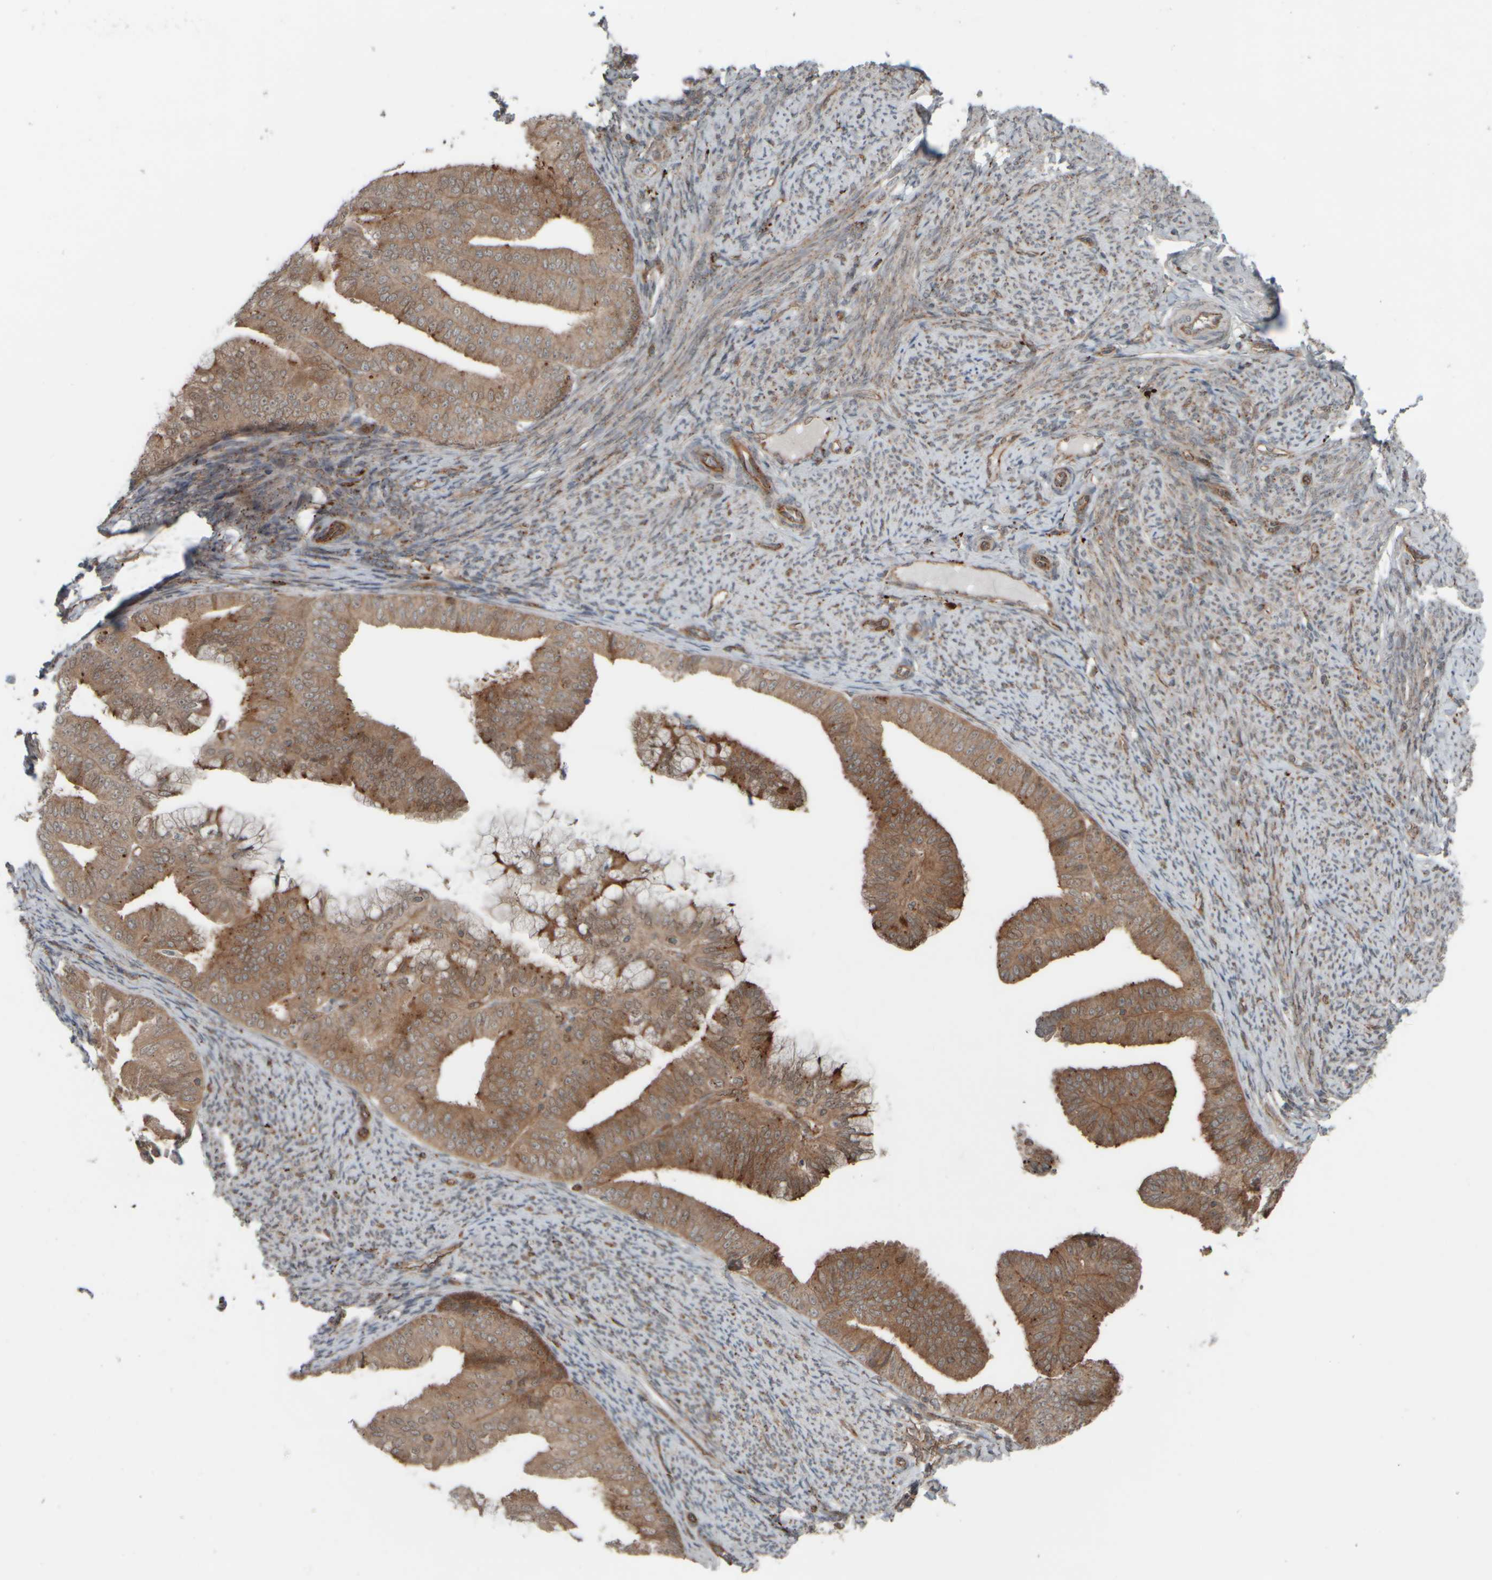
{"staining": {"intensity": "moderate", "quantity": ">75%", "location": "cytoplasmic/membranous"}, "tissue": "endometrial cancer", "cell_type": "Tumor cells", "image_type": "cancer", "snomed": [{"axis": "morphology", "description": "Adenocarcinoma, NOS"}, {"axis": "topography", "description": "Endometrium"}], "caption": "DAB immunohistochemical staining of endometrial cancer demonstrates moderate cytoplasmic/membranous protein staining in about >75% of tumor cells.", "gene": "GIGYF1", "patient": {"sex": "female", "age": 63}}